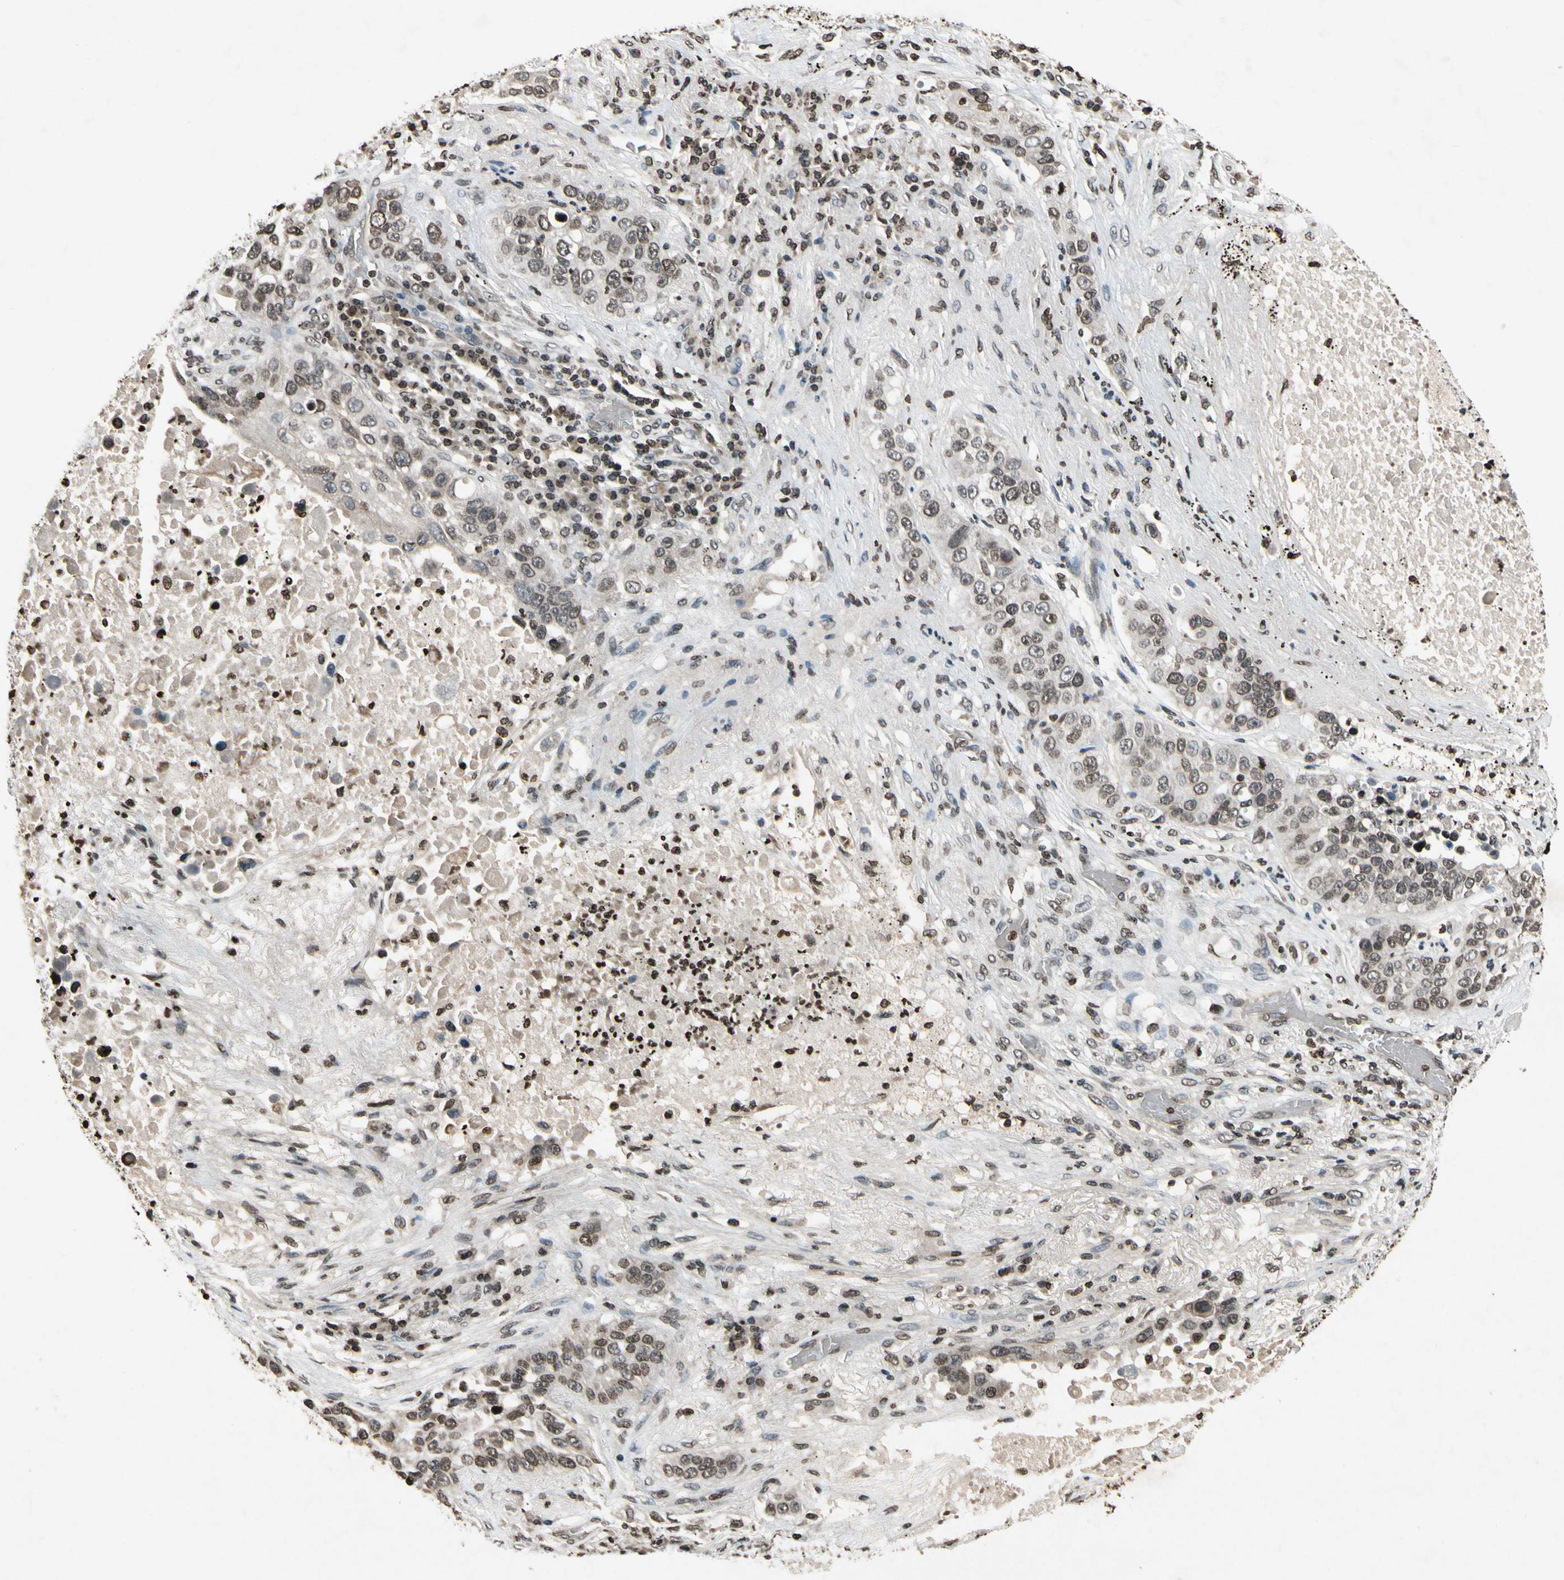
{"staining": {"intensity": "weak", "quantity": "<25%", "location": "nuclear"}, "tissue": "lung cancer", "cell_type": "Tumor cells", "image_type": "cancer", "snomed": [{"axis": "morphology", "description": "Squamous cell carcinoma, NOS"}, {"axis": "topography", "description": "Lung"}], "caption": "Tumor cells are negative for brown protein staining in lung cancer (squamous cell carcinoma).", "gene": "HOXB3", "patient": {"sex": "male", "age": 57}}